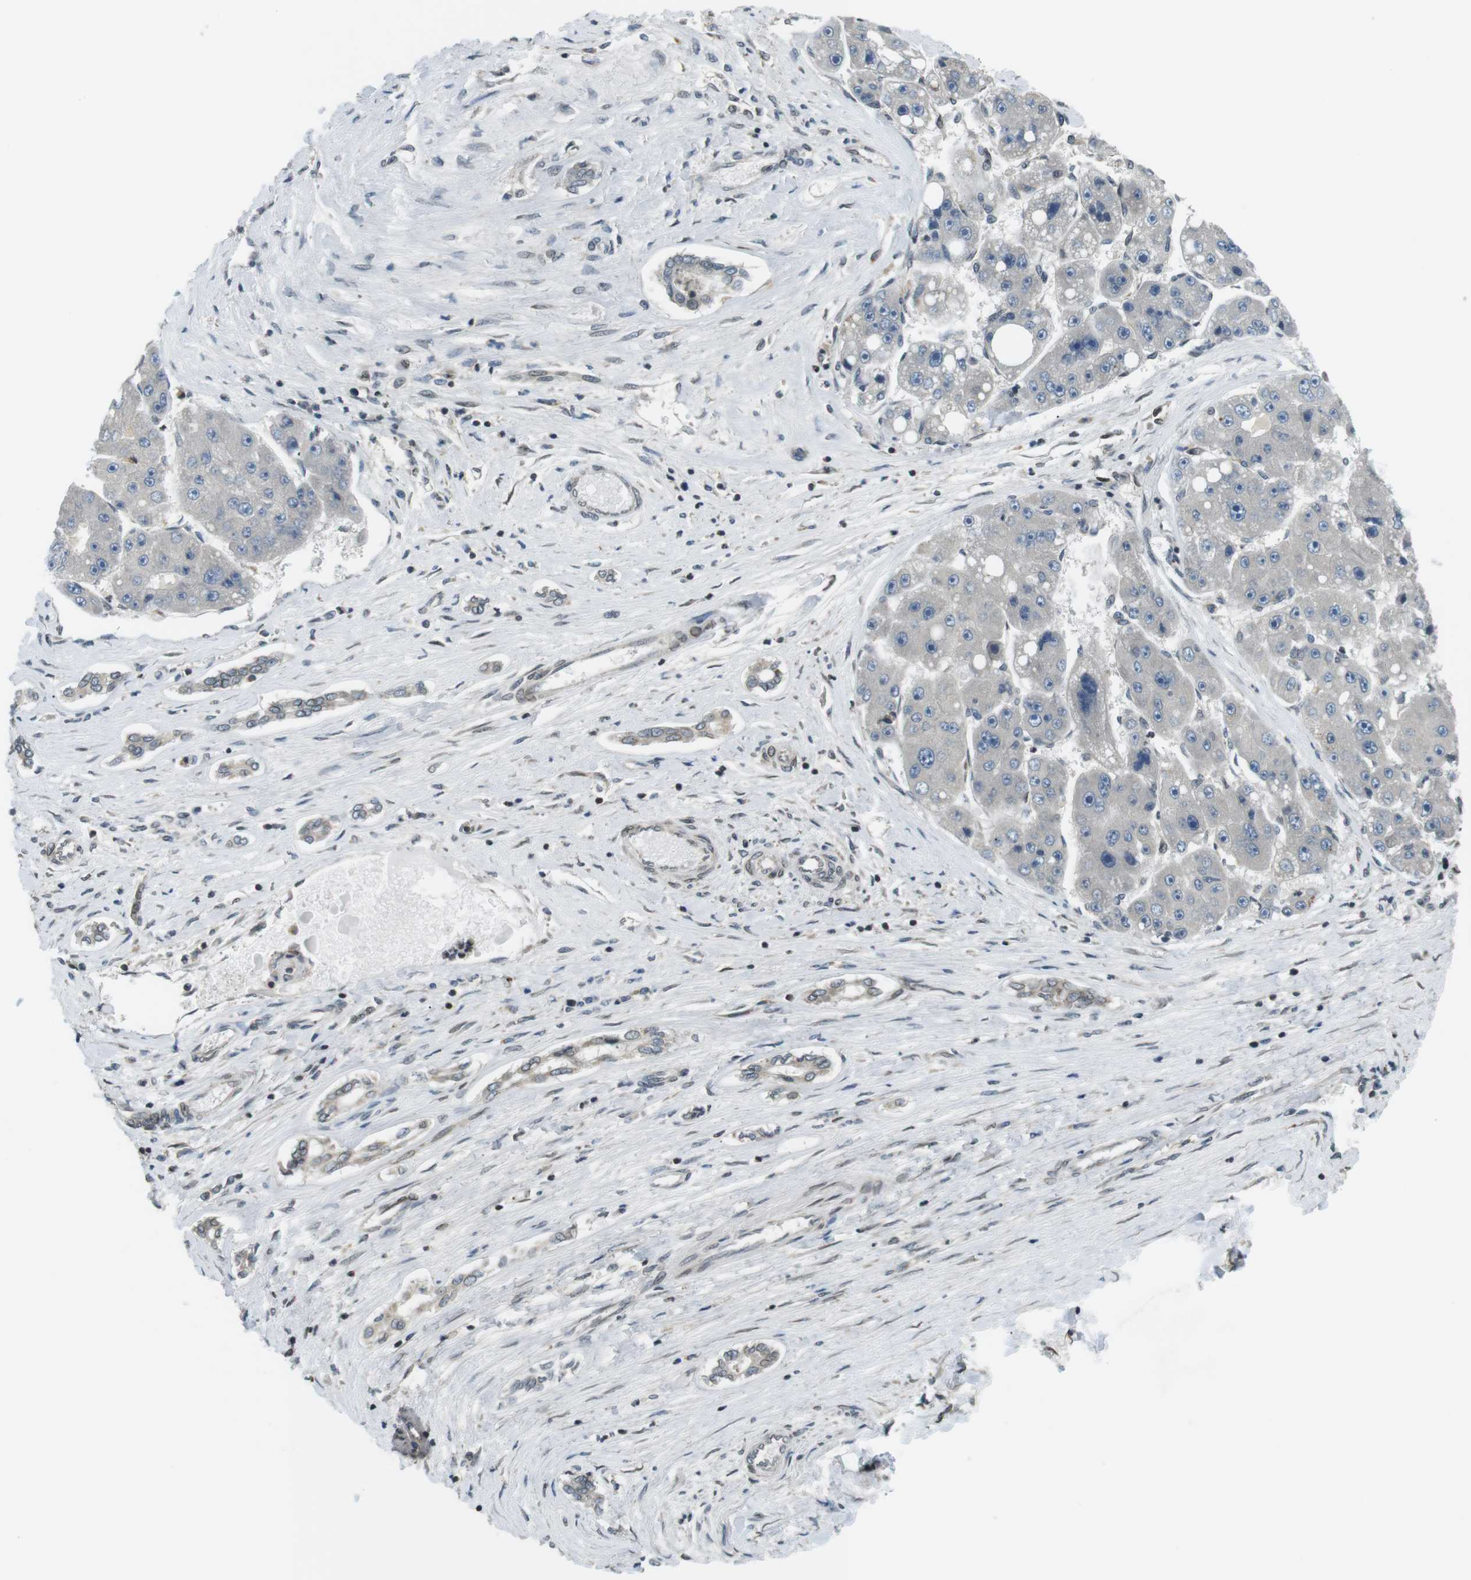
{"staining": {"intensity": "negative", "quantity": "none", "location": "none"}, "tissue": "liver cancer", "cell_type": "Tumor cells", "image_type": "cancer", "snomed": [{"axis": "morphology", "description": "Carcinoma, Hepatocellular, NOS"}, {"axis": "topography", "description": "Liver"}], "caption": "Protein analysis of hepatocellular carcinoma (liver) displays no significant positivity in tumor cells.", "gene": "TMX4", "patient": {"sex": "female", "age": 61}}